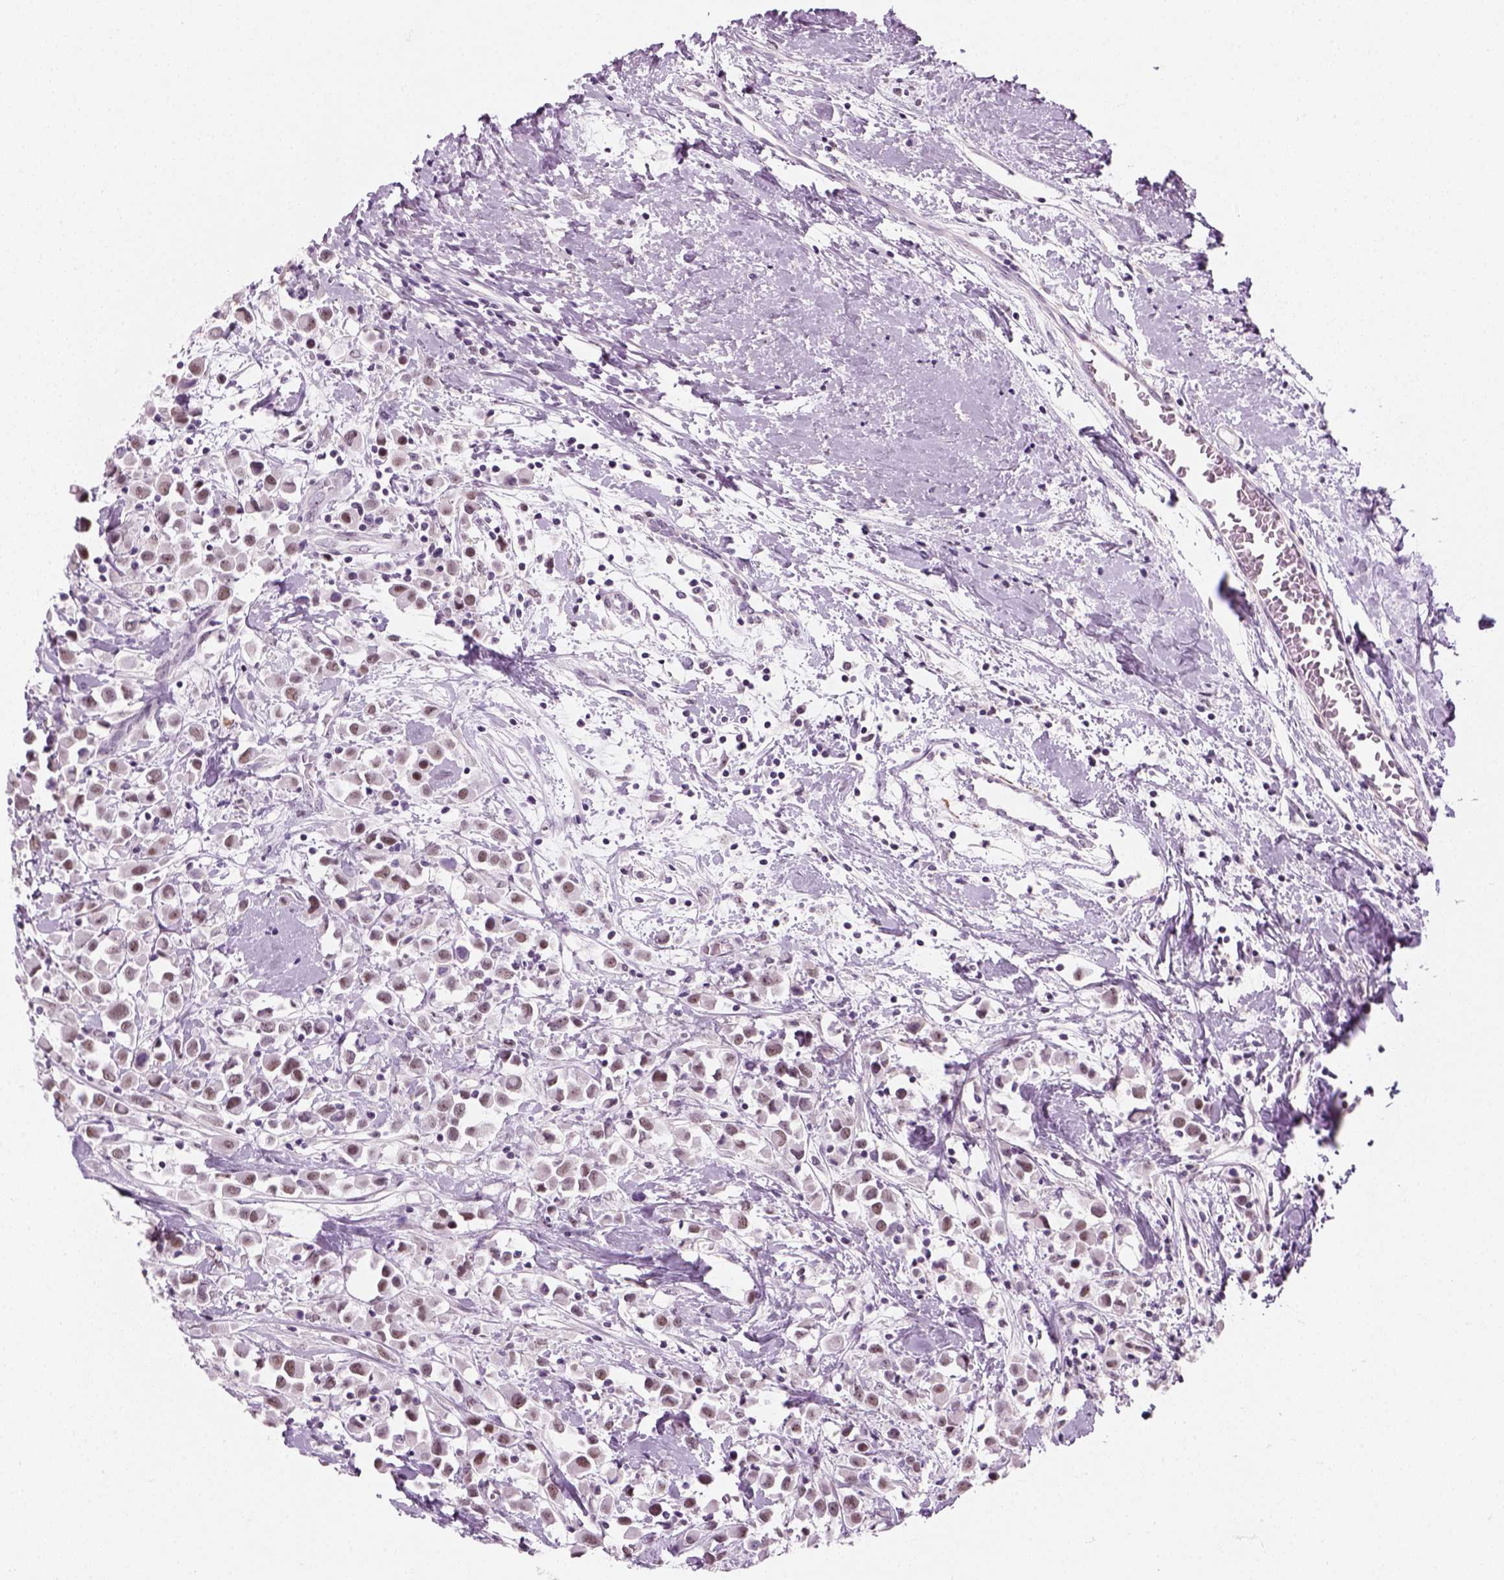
{"staining": {"intensity": "weak", "quantity": ">75%", "location": "nuclear"}, "tissue": "breast cancer", "cell_type": "Tumor cells", "image_type": "cancer", "snomed": [{"axis": "morphology", "description": "Duct carcinoma"}, {"axis": "topography", "description": "Breast"}], "caption": "An IHC photomicrograph of tumor tissue is shown. Protein staining in brown shows weak nuclear positivity in breast cancer within tumor cells. (brown staining indicates protein expression, while blue staining denotes nuclei).", "gene": "ZNF865", "patient": {"sex": "female", "age": 61}}